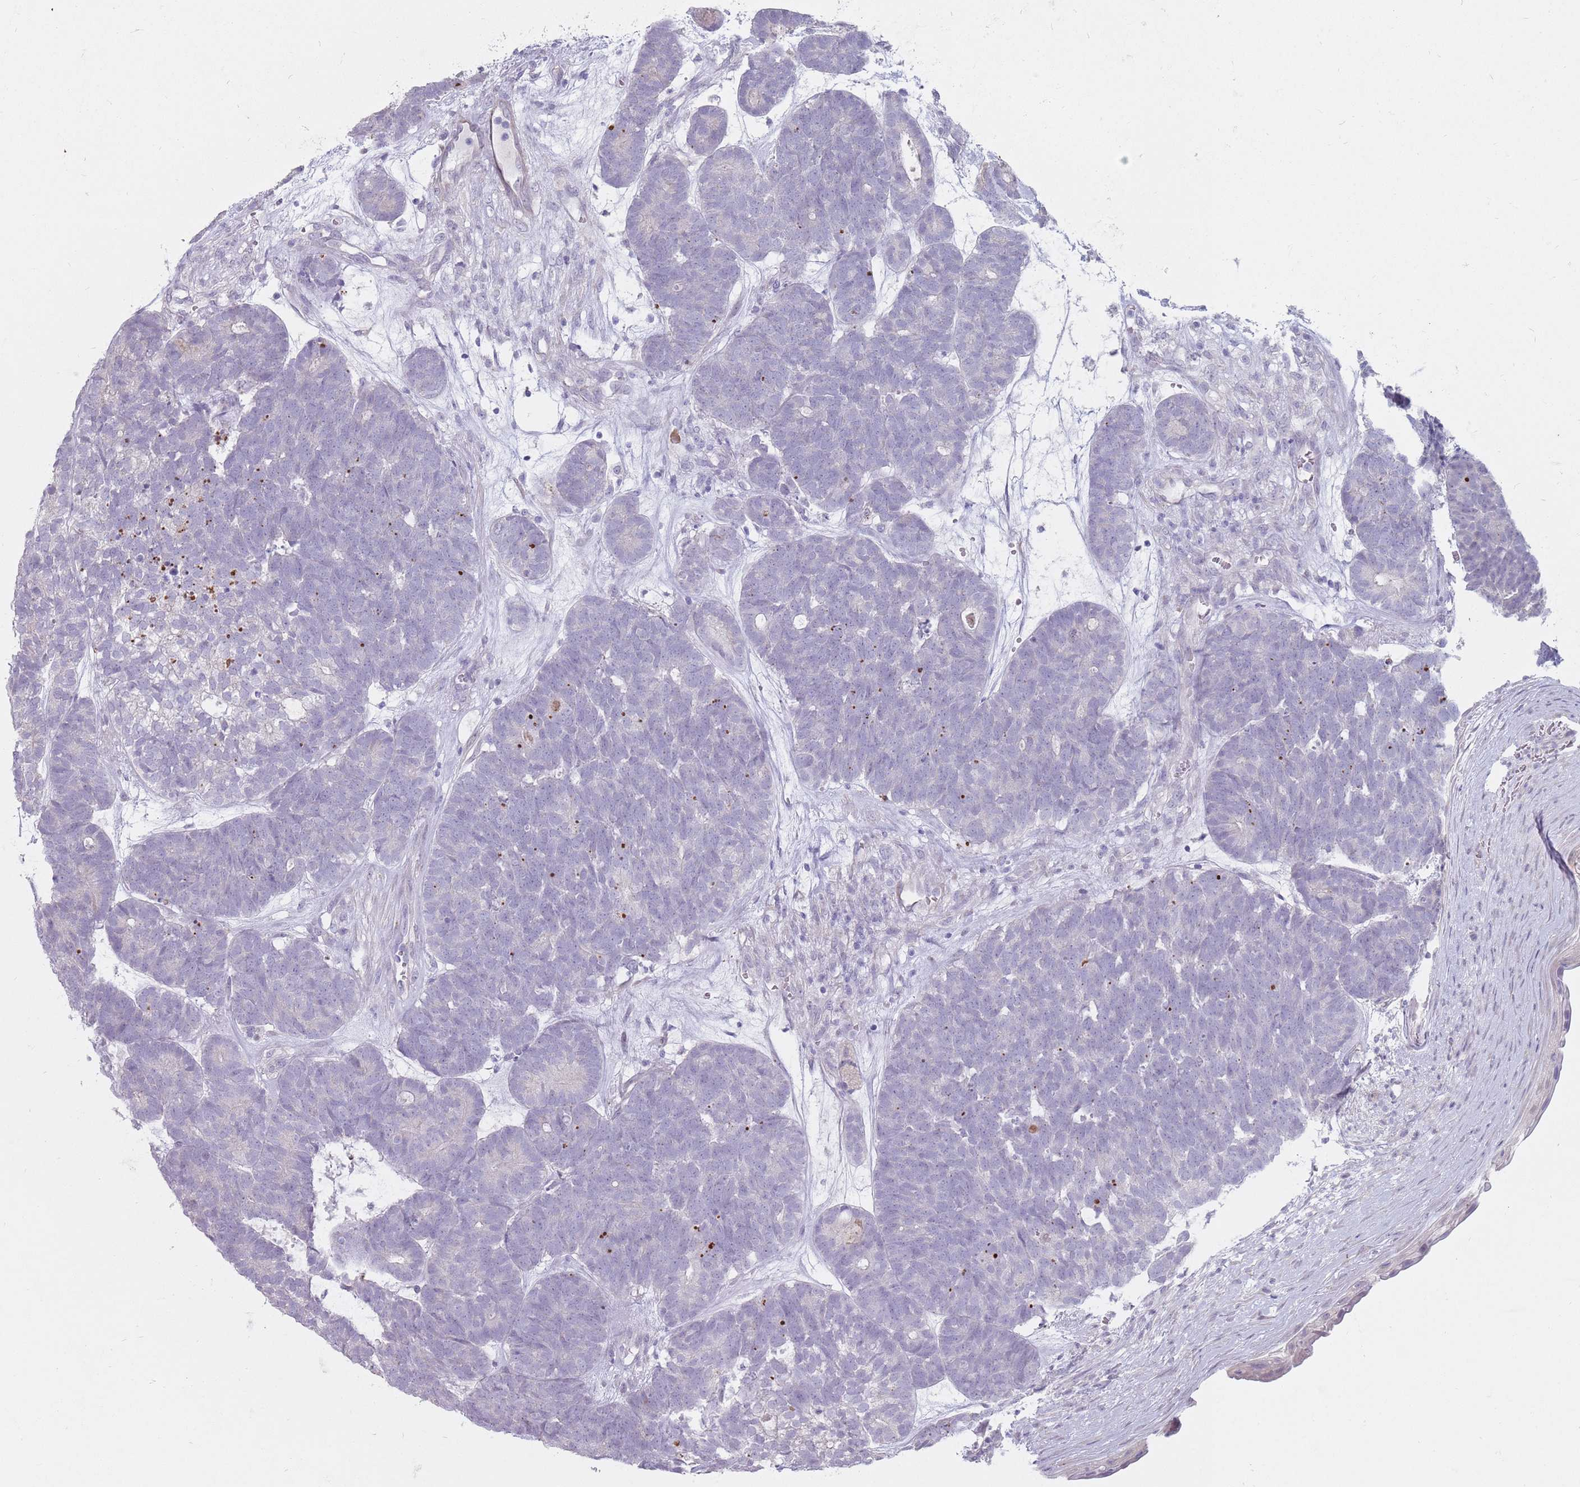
{"staining": {"intensity": "negative", "quantity": "none", "location": "none"}, "tissue": "head and neck cancer", "cell_type": "Tumor cells", "image_type": "cancer", "snomed": [{"axis": "morphology", "description": "Adenocarcinoma, NOS"}, {"axis": "topography", "description": "Head-Neck"}], "caption": "High magnification brightfield microscopy of head and neck cancer stained with DAB (3,3'-diaminobenzidine) (brown) and counterstained with hematoxylin (blue): tumor cells show no significant positivity.", "gene": "DXO", "patient": {"sex": "female", "age": 81}}